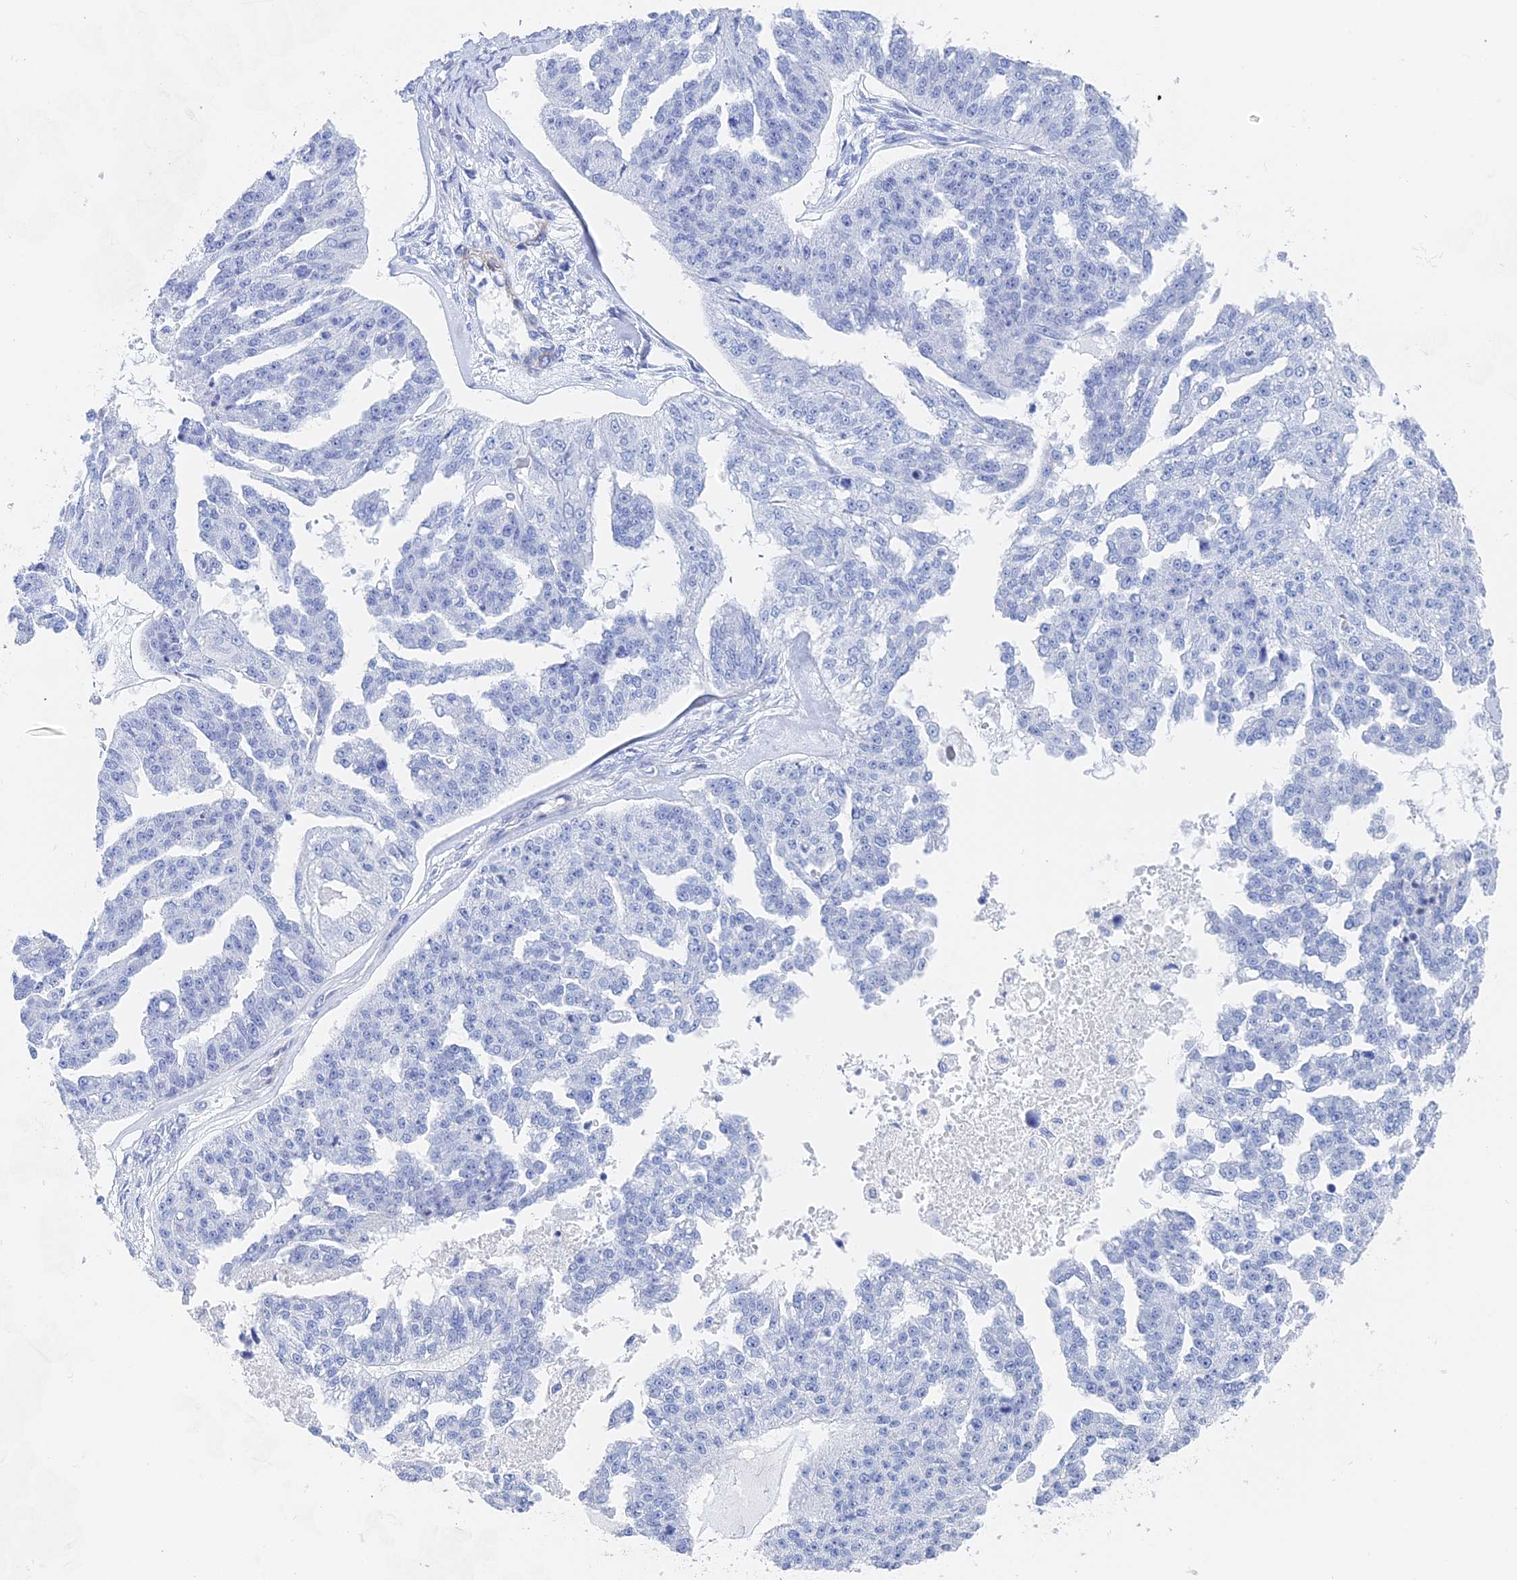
{"staining": {"intensity": "negative", "quantity": "none", "location": "none"}, "tissue": "ovarian cancer", "cell_type": "Tumor cells", "image_type": "cancer", "snomed": [{"axis": "morphology", "description": "Cystadenocarcinoma, serous, NOS"}, {"axis": "topography", "description": "Ovary"}], "caption": "Human ovarian cancer (serous cystadenocarcinoma) stained for a protein using immunohistochemistry (IHC) shows no expression in tumor cells.", "gene": "KCNK18", "patient": {"sex": "female", "age": 58}}